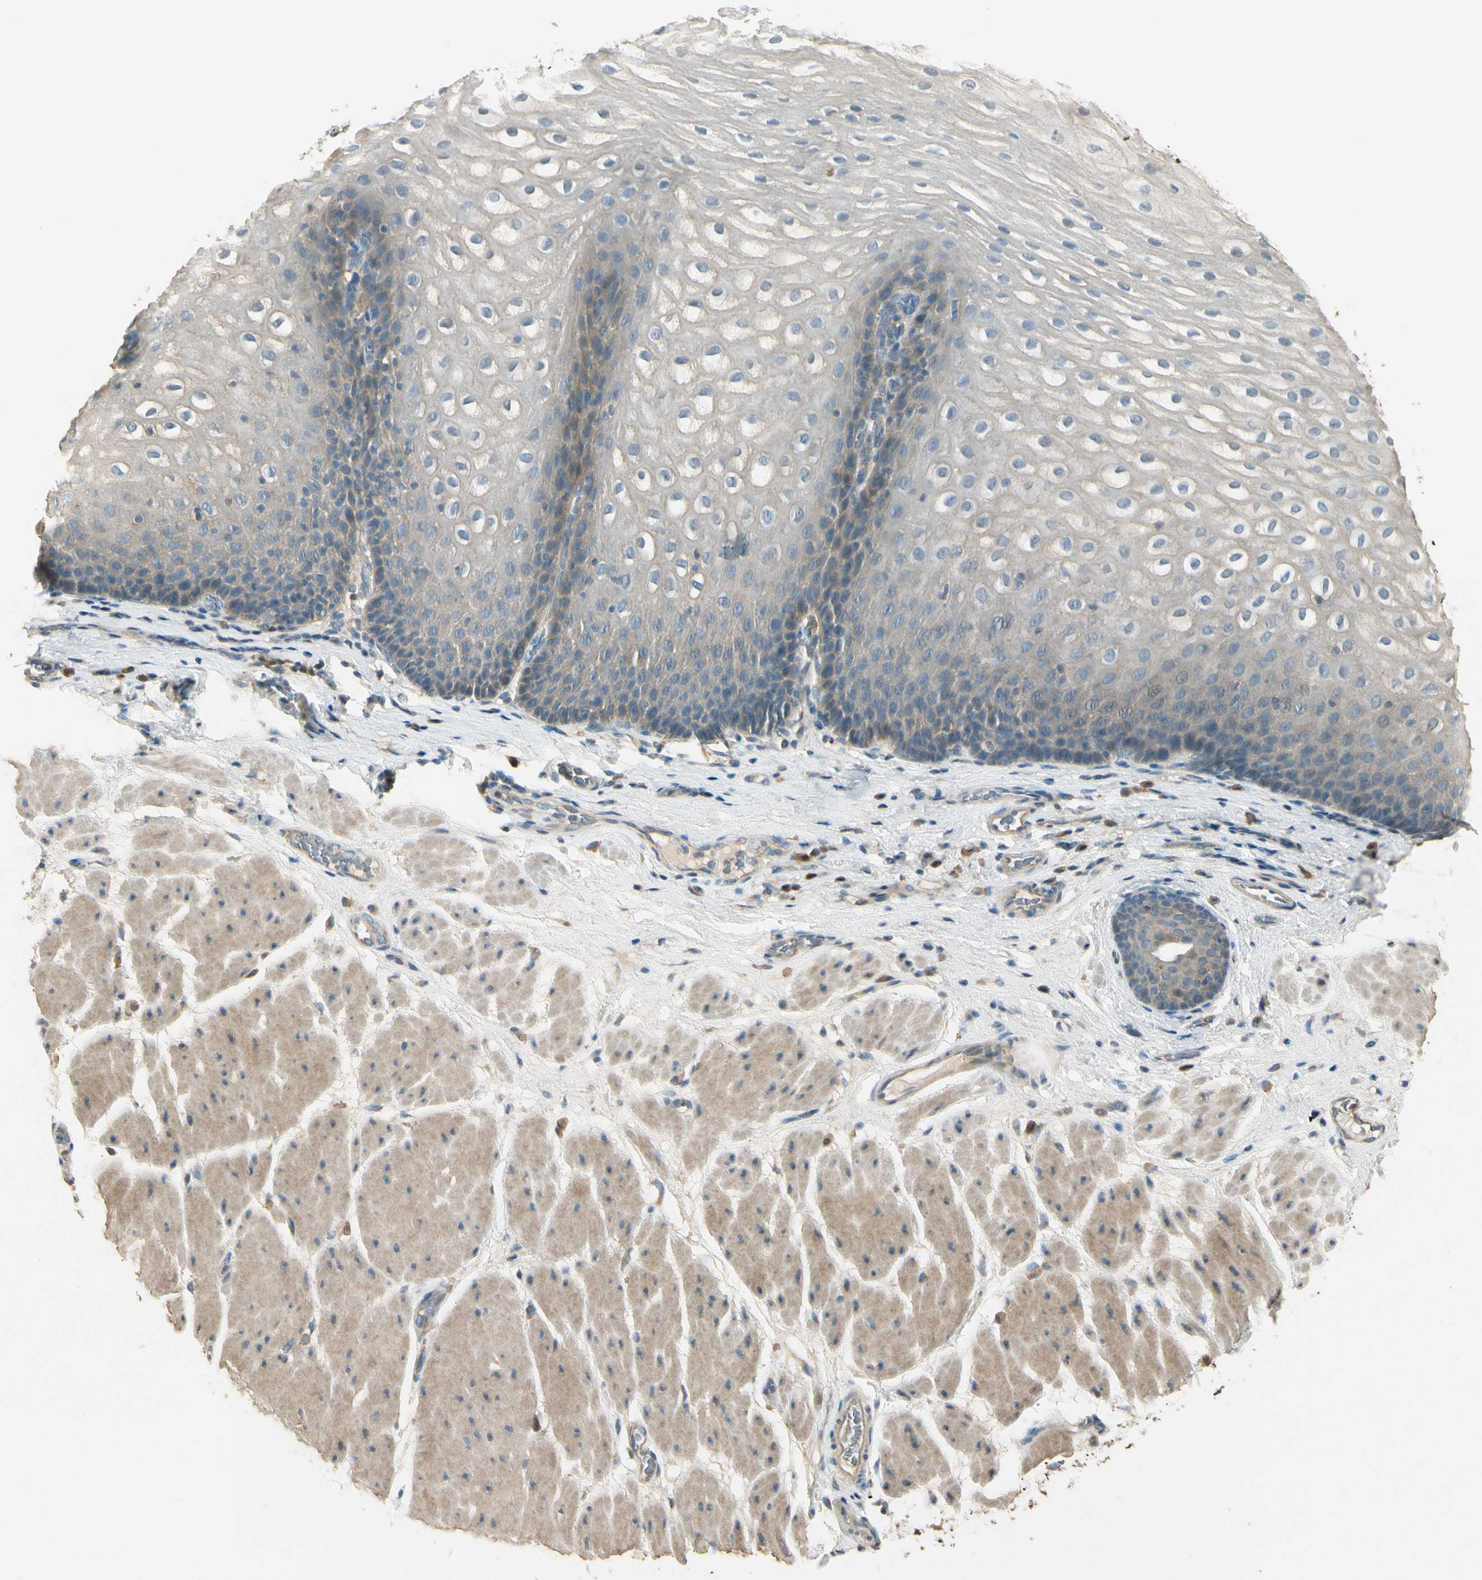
{"staining": {"intensity": "weak", "quantity": "25%-75%", "location": "cytoplasmic/membranous"}, "tissue": "esophagus", "cell_type": "Squamous epithelial cells", "image_type": "normal", "snomed": [{"axis": "morphology", "description": "Normal tissue, NOS"}, {"axis": "topography", "description": "Esophagus"}], "caption": "A high-resolution photomicrograph shows immunohistochemistry (IHC) staining of normal esophagus, which exhibits weak cytoplasmic/membranous positivity in approximately 25%-75% of squamous epithelial cells. (IHC, brightfield microscopy, high magnification).", "gene": "PLXNA1", "patient": {"sex": "male", "age": 48}}